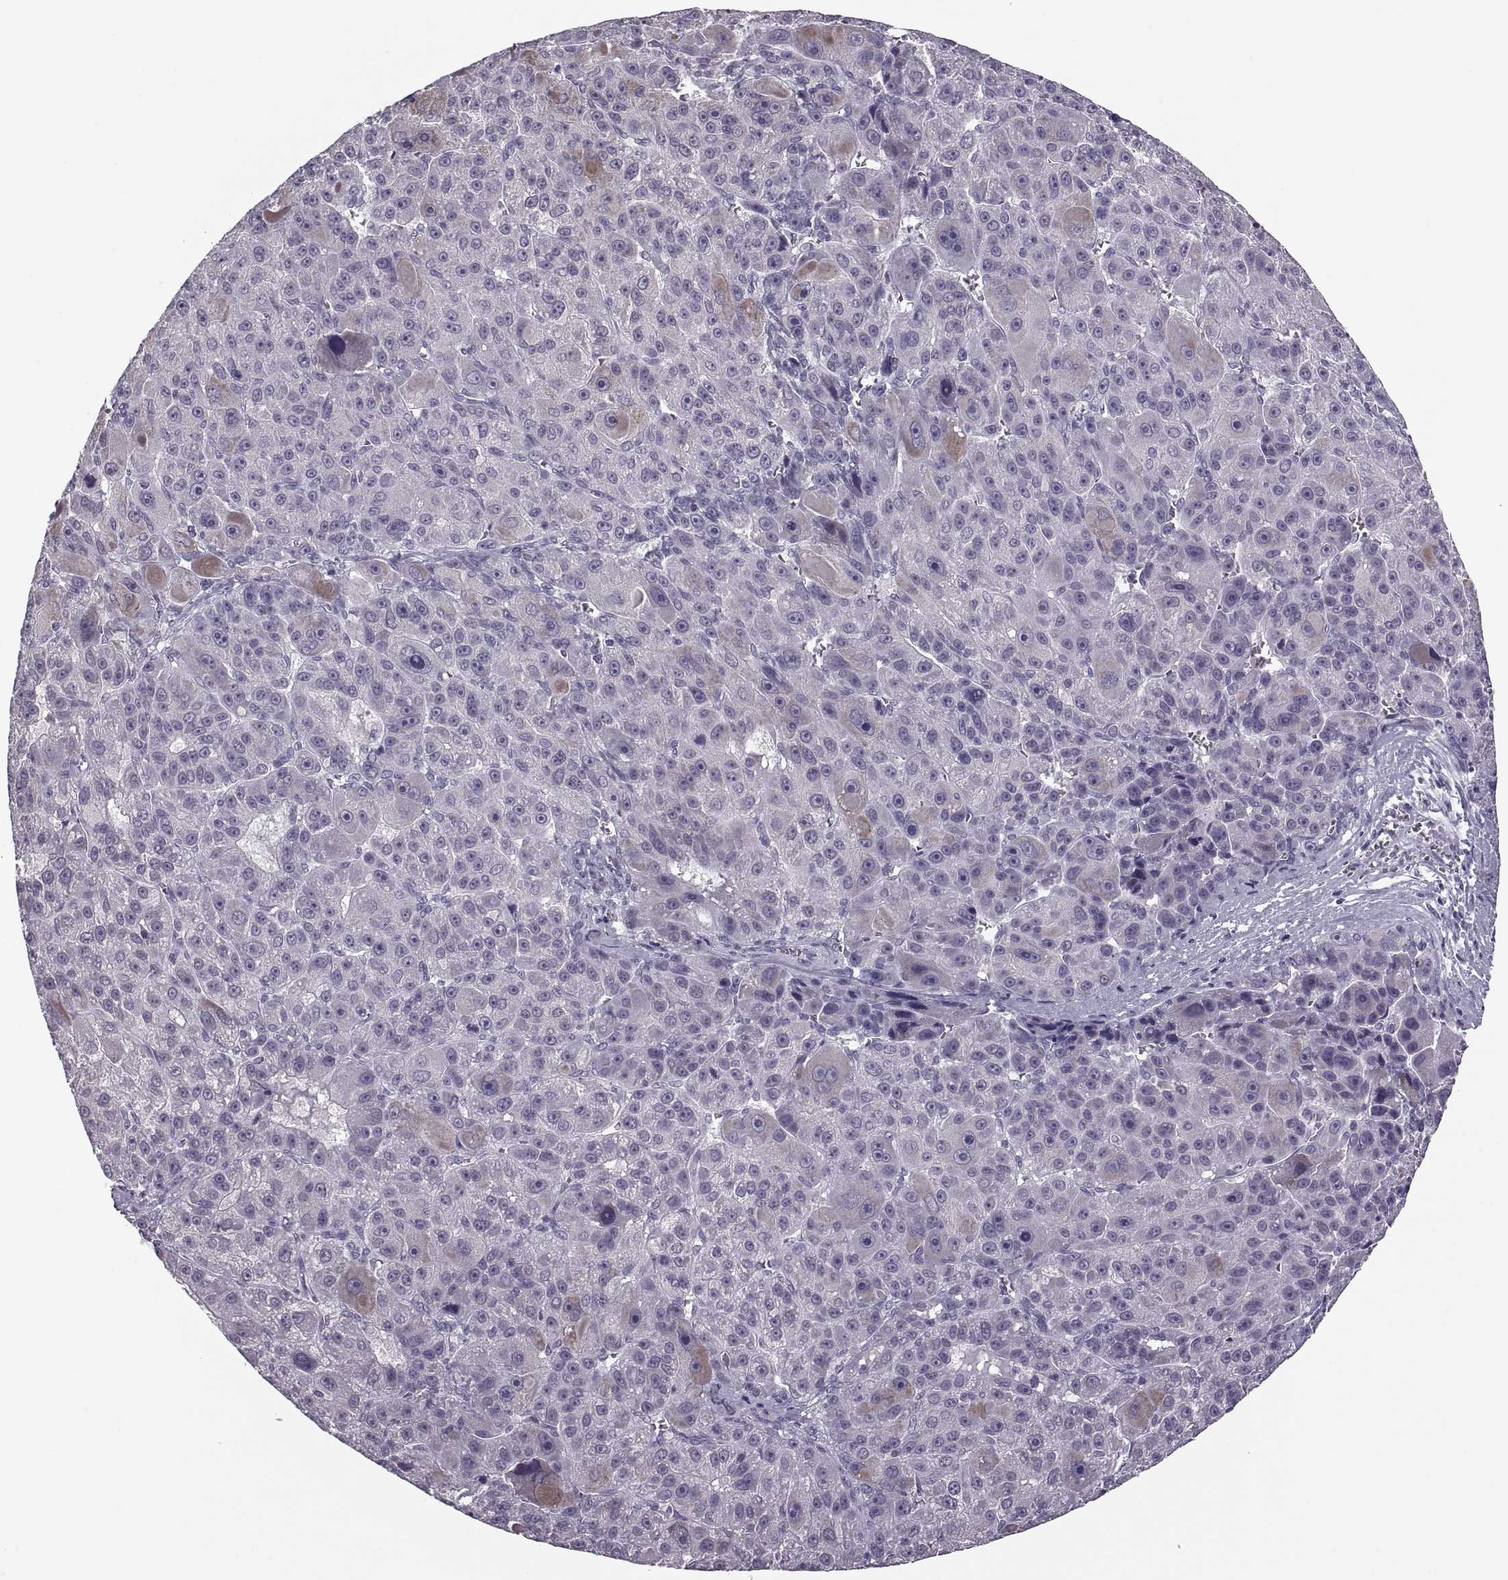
{"staining": {"intensity": "negative", "quantity": "none", "location": "none"}, "tissue": "liver cancer", "cell_type": "Tumor cells", "image_type": "cancer", "snomed": [{"axis": "morphology", "description": "Carcinoma, Hepatocellular, NOS"}, {"axis": "topography", "description": "Liver"}], "caption": "Tumor cells show no significant protein positivity in liver hepatocellular carcinoma.", "gene": "PAGE5", "patient": {"sex": "male", "age": 76}}